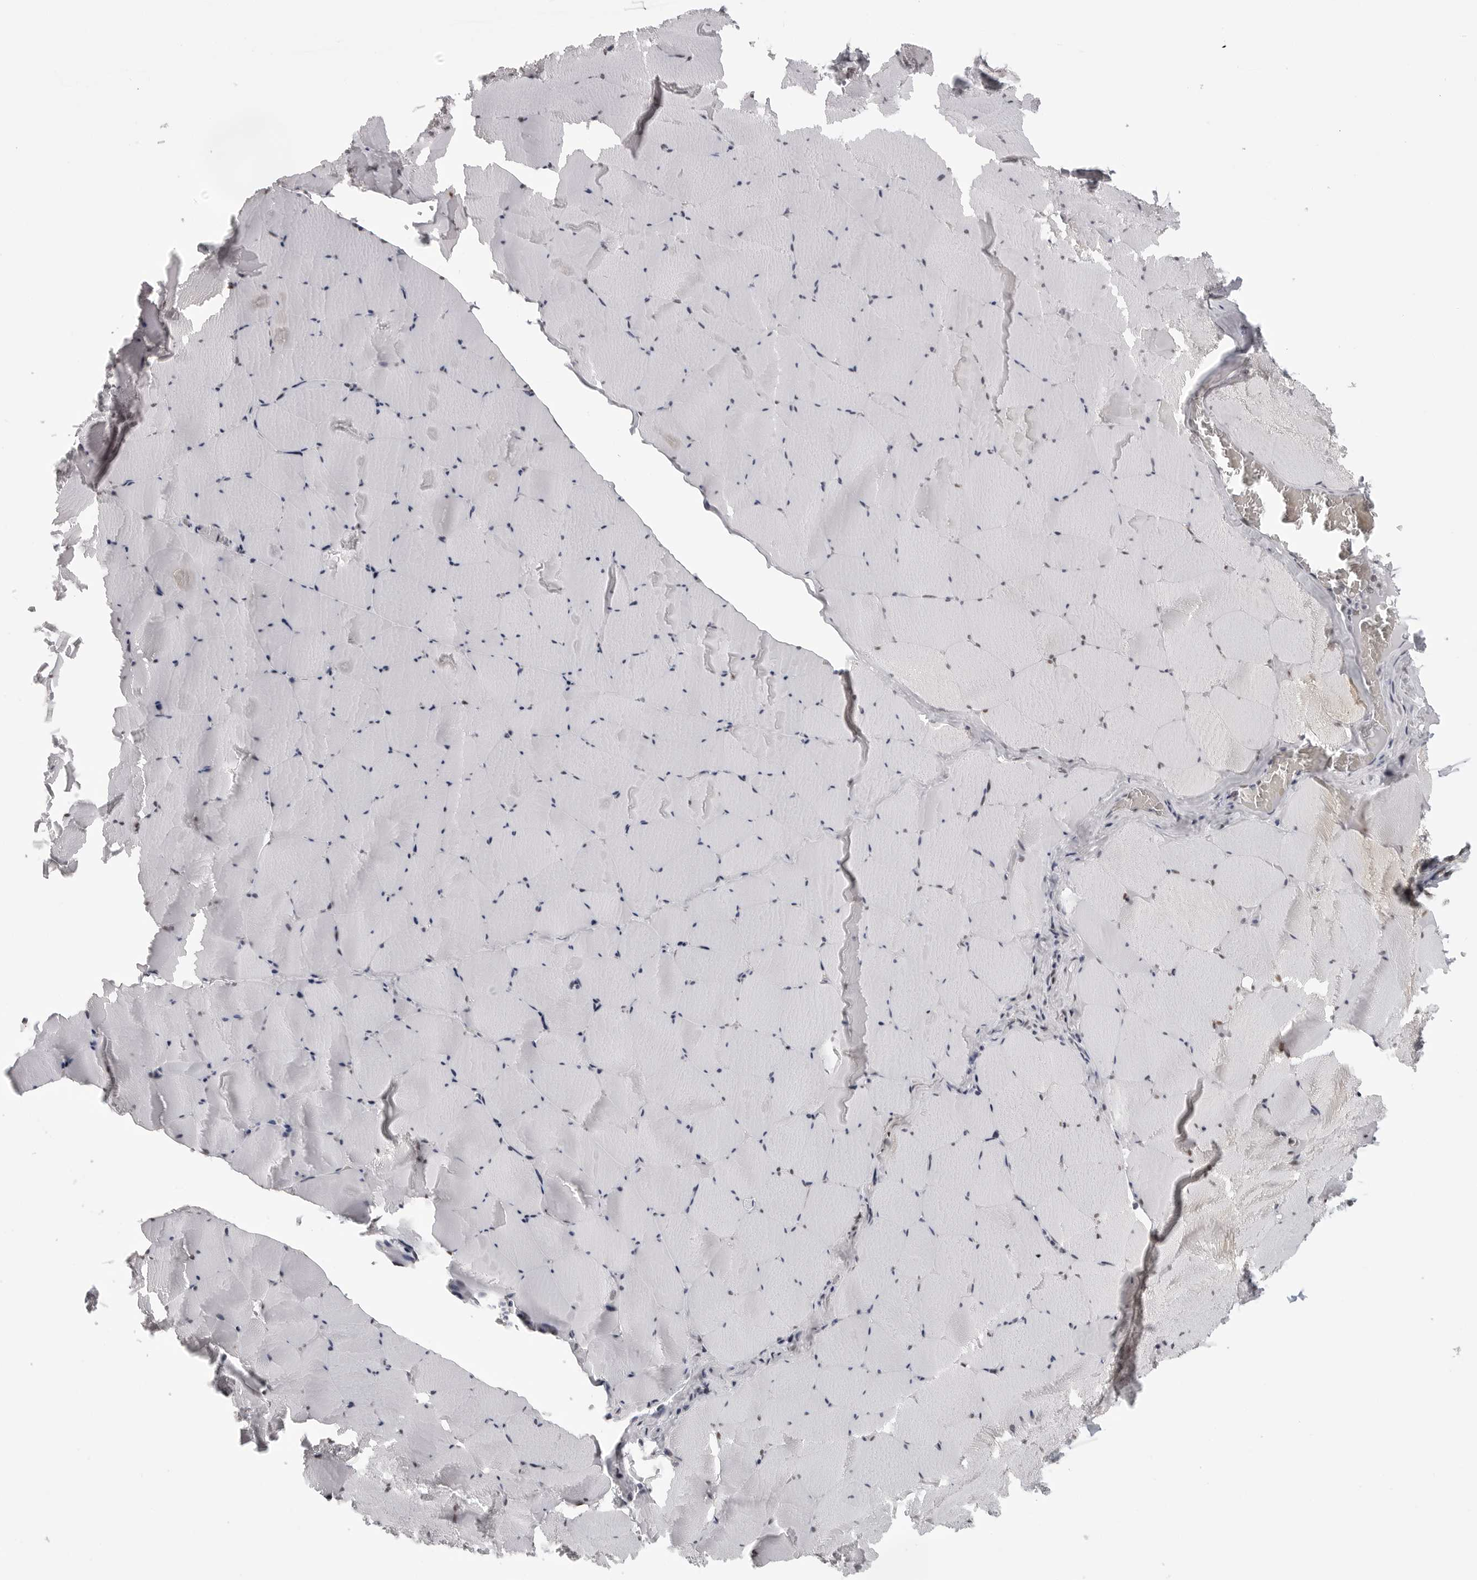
{"staining": {"intensity": "weak", "quantity": "25%-75%", "location": "cytoplasmic/membranous"}, "tissue": "skeletal muscle", "cell_type": "Myocytes", "image_type": "normal", "snomed": [{"axis": "morphology", "description": "Normal tissue, NOS"}, {"axis": "topography", "description": "Skeletal muscle"}], "caption": "DAB immunohistochemical staining of benign skeletal muscle reveals weak cytoplasmic/membranous protein expression in about 25%-75% of myocytes. Ihc stains the protein in brown and the nuclei are stained blue.", "gene": "PRDM10", "patient": {"sex": "male", "age": 62}}